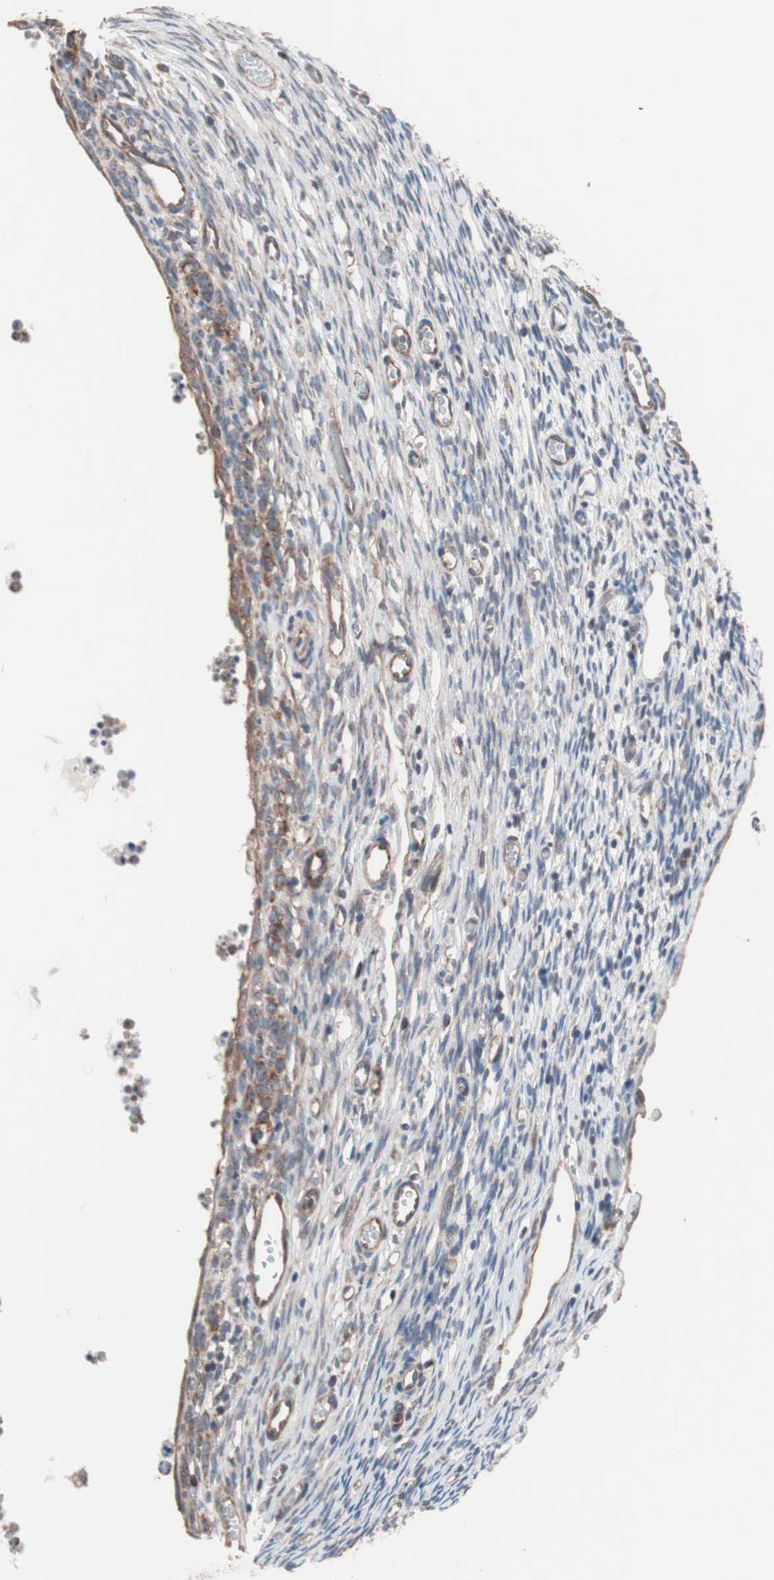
{"staining": {"intensity": "moderate", "quantity": "25%-75%", "location": "cytoplasmic/membranous"}, "tissue": "ovary", "cell_type": "Ovarian stroma cells", "image_type": "normal", "snomed": [{"axis": "morphology", "description": "Normal tissue, NOS"}, {"axis": "topography", "description": "Ovary"}], "caption": "IHC photomicrograph of benign ovary stained for a protein (brown), which exhibits medium levels of moderate cytoplasmic/membranous staining in approximately 25%-75% of ovarian stroma cells.", "gene": "CTTNBP2NL", "patient": {"sex": "female", "age": 35}}